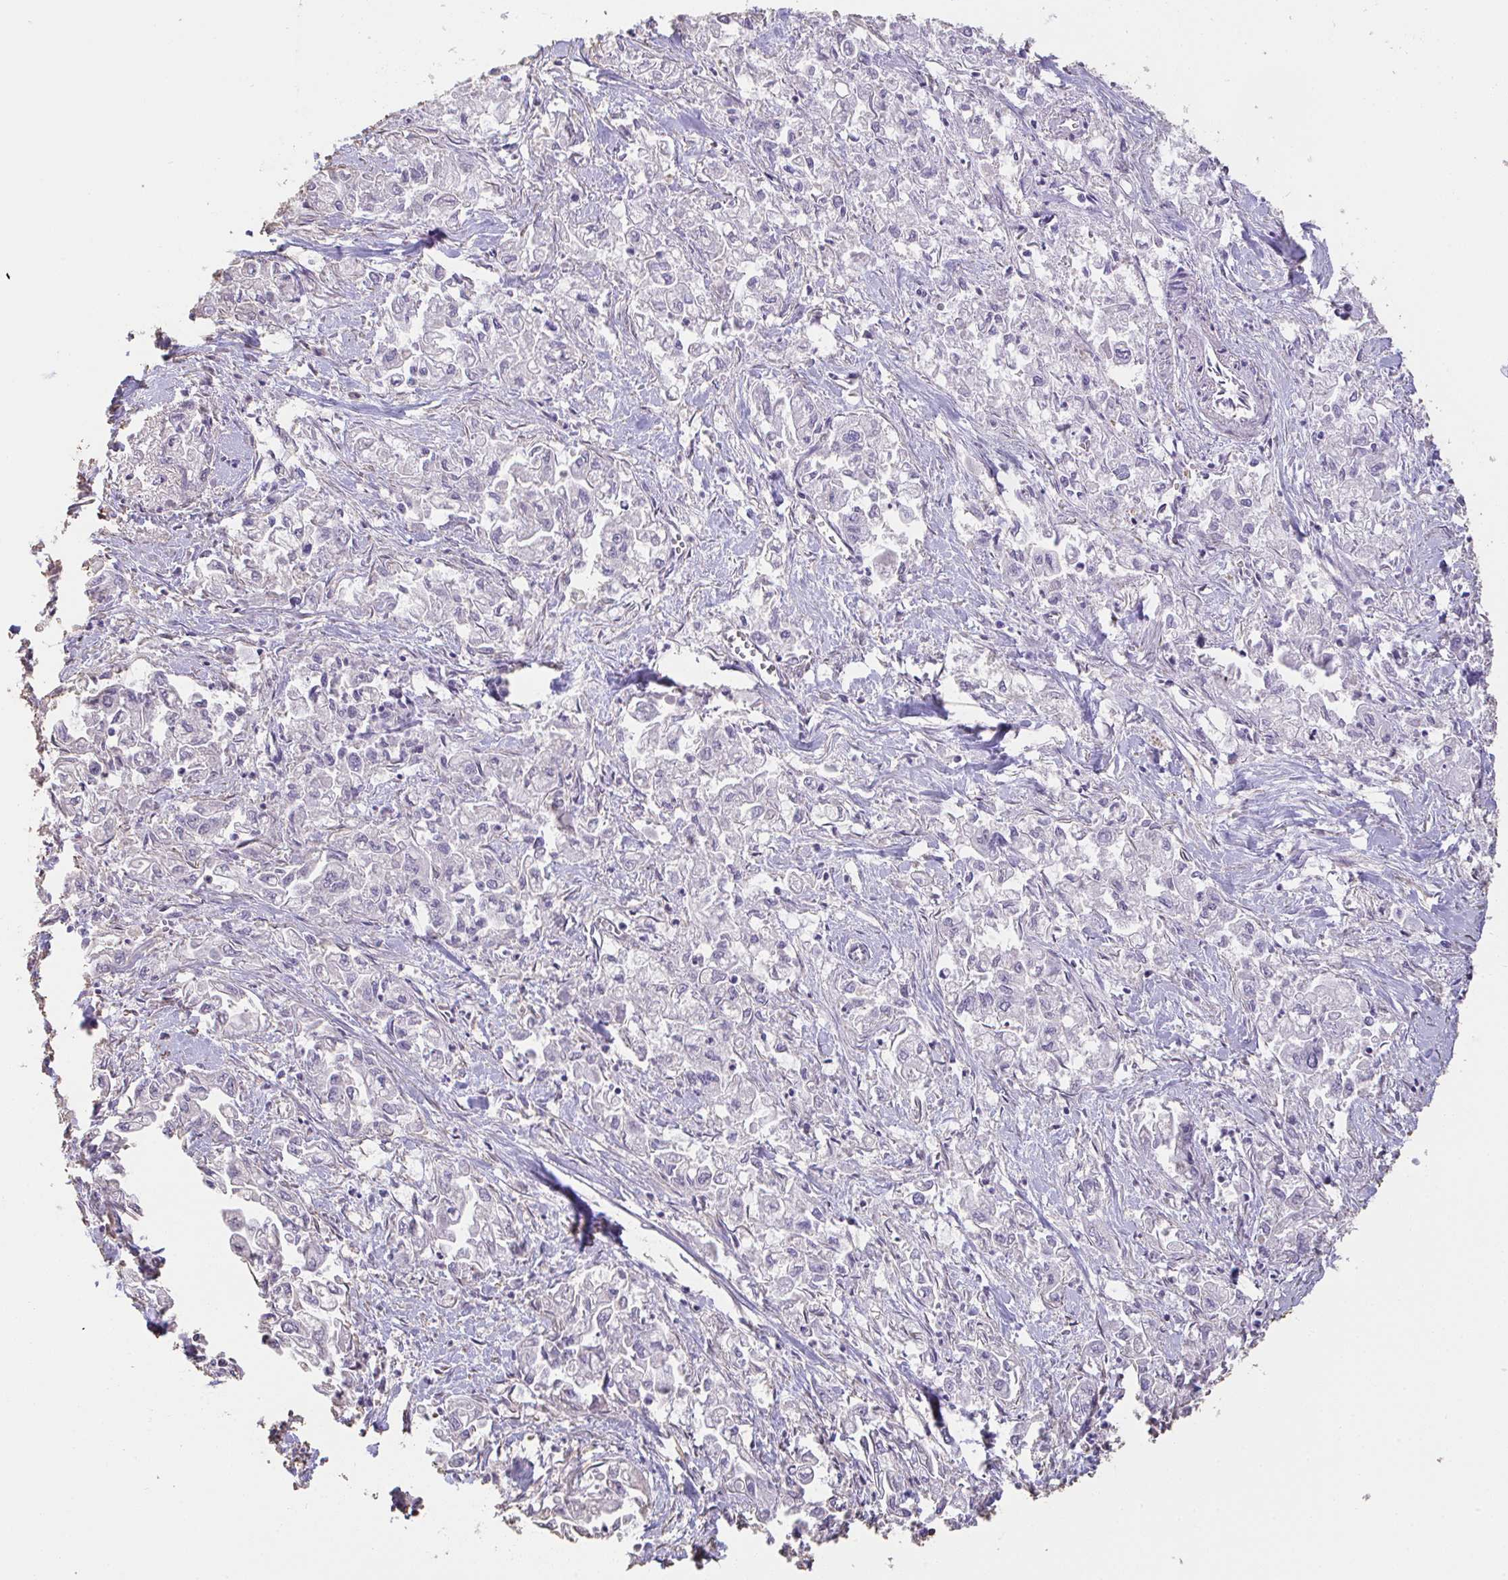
{"staining": {"intensity": "negative", "quantity": "none", "location": "none"}, "tissue": "pancreatic cancer", "cell_type": "Tumor cells", "image_type": "cancer", "snomed": [{"axis": "morphology", "description": "Adenocarcinoma, NOS"}, {"axis": "topography", "description": "Pancreas"}], "caption": "Immunohistochemistry micrograph of neoplastic tissue: pancreatic cancer stained with DAB (3,3'-diaminobenzidine) exhibits no significant protein staining in tumor cells. Nuclei are stained in blue.", "gene": "IL23R", "patient": {"sex": "male", "age": 72}}